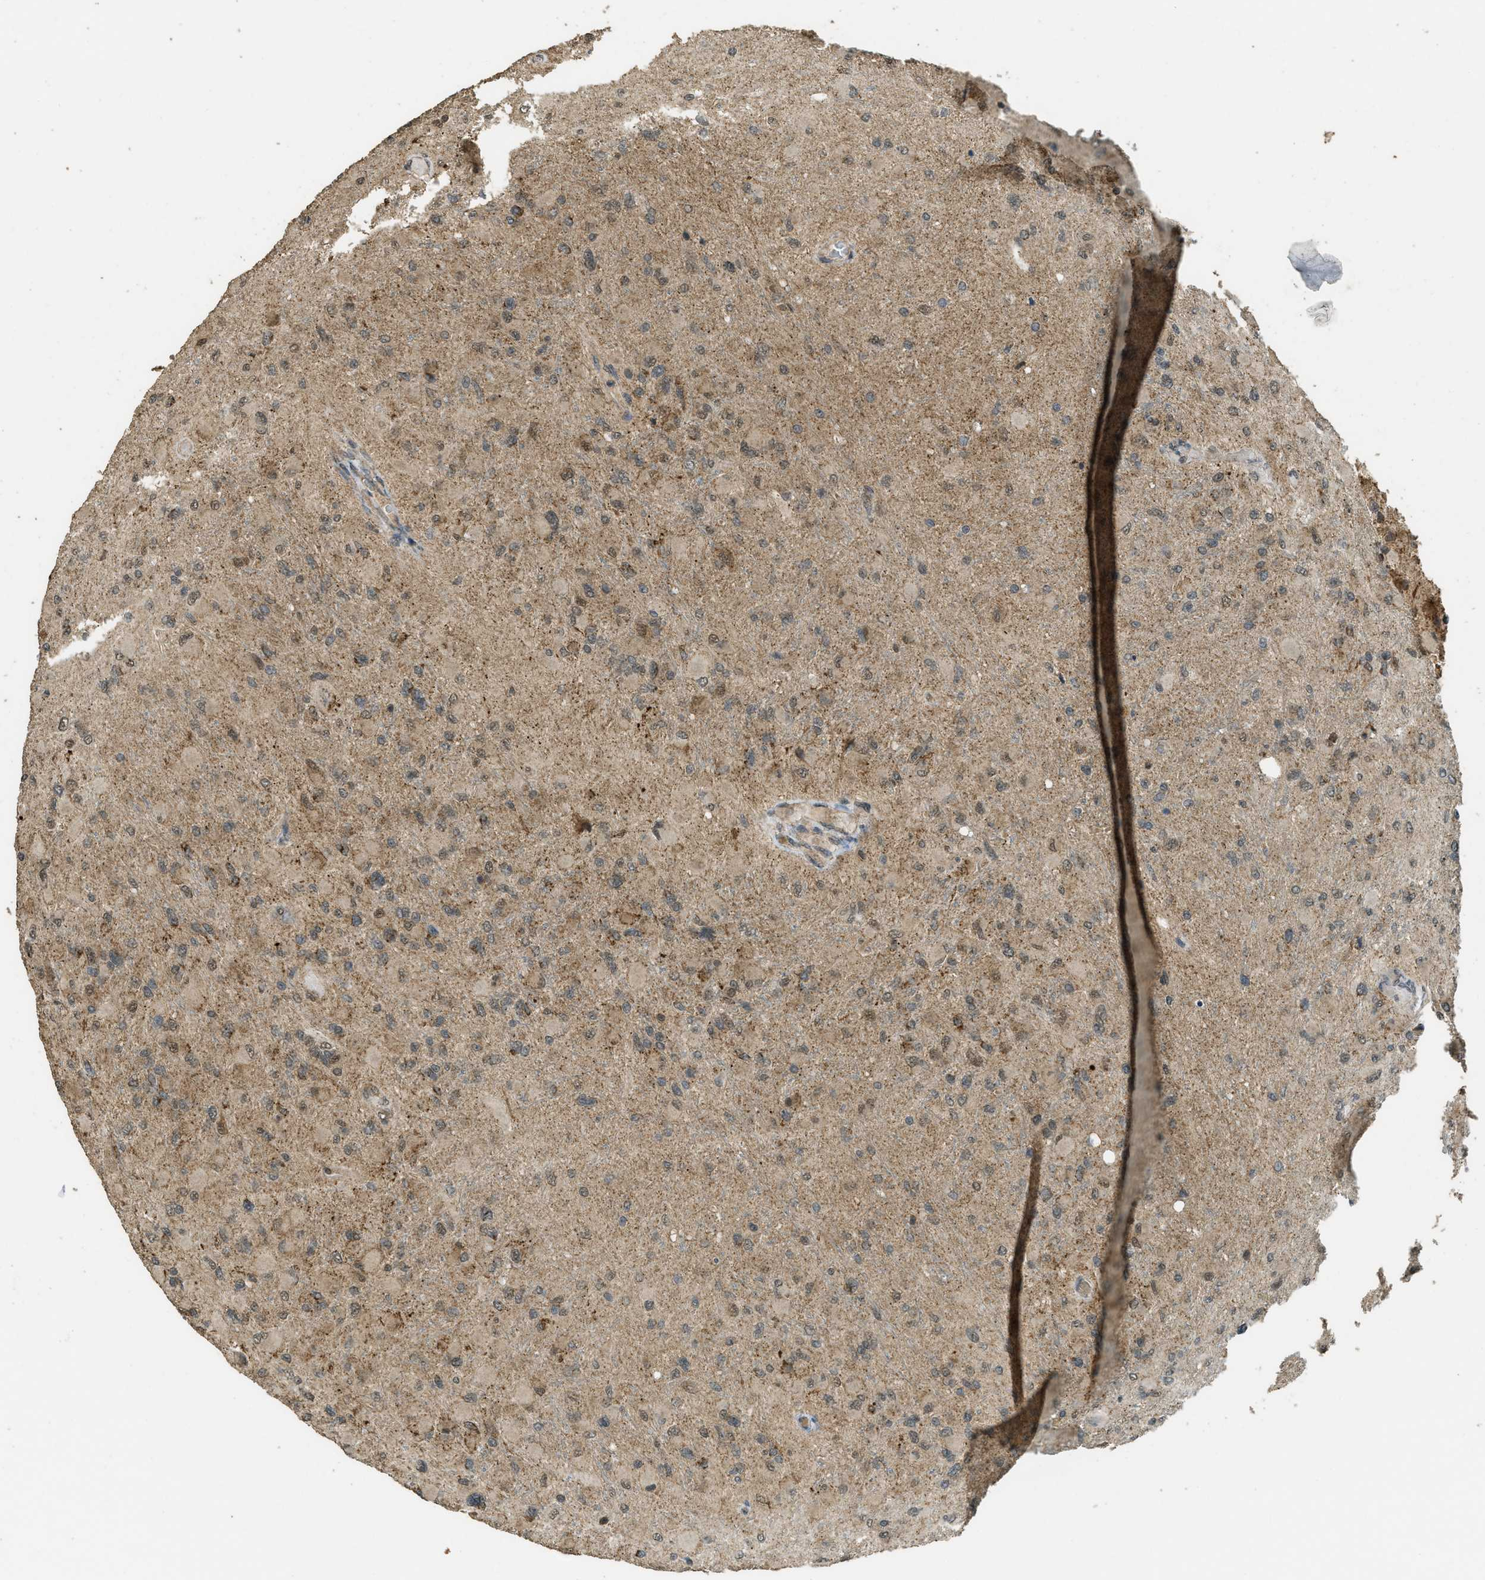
{"staining": {"intensity": "moderate", "quantity": "25%-75%", "location": "cytoplasmic/membranous,nuclear"}, "tissue": "glioma", "cell_type": "Tumor cells", "image_type": "cancer", "snomed": [{"axis": "morphology", "description": "Glioma, malignant, High grade"}, {"axis": "topography", "description": "Cerebral cortex"}], "caption": "Protein expression analysis of malignant glioma (high-grade) displays moderate cytoplasmic/membranous and nuclear positivity in about 25%-75% of tumor cells.", "gene": "CTPS1", "patient": {"sex": "female", "age": 36}}